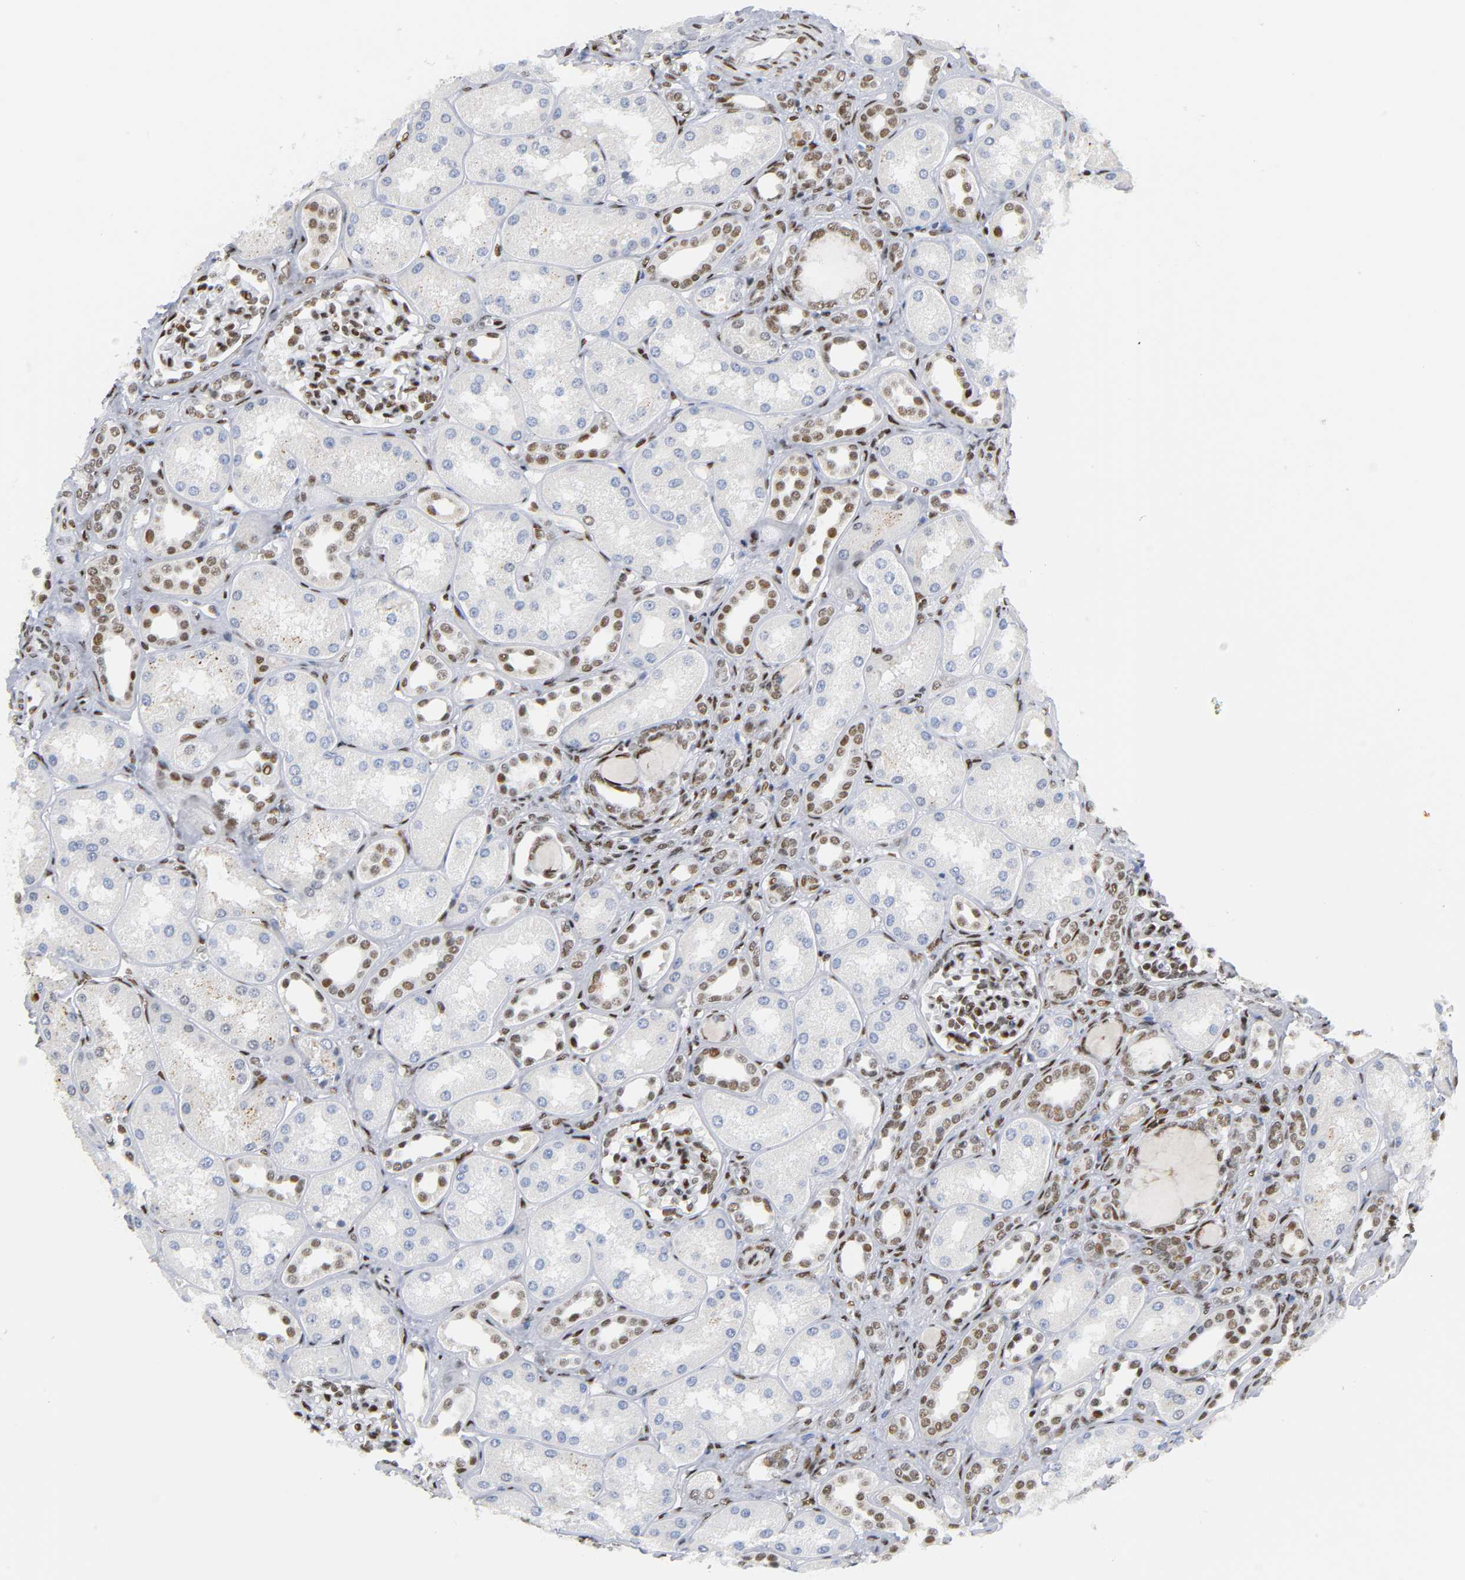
{"staining": {"intensity": "moderate", "quantity": ">75%", "location": "nuclear"}, "tissue": "kidney", "cell_type": "Cells in glomeruli", "image_type": "normal", "snomed": [{"axis": "morphology", "description": "Normal tissue, NOS"}, {"axis": "topography", "description": "Kidney"}], "caption": "Immunohistochemical staining of unremarkable kidney reveals medium levels of moderate nuclear staining in approximately >75% of cells in glomeruli.", "gene": "CREBBP", "patient": {"sex": "male", "age": 7}}